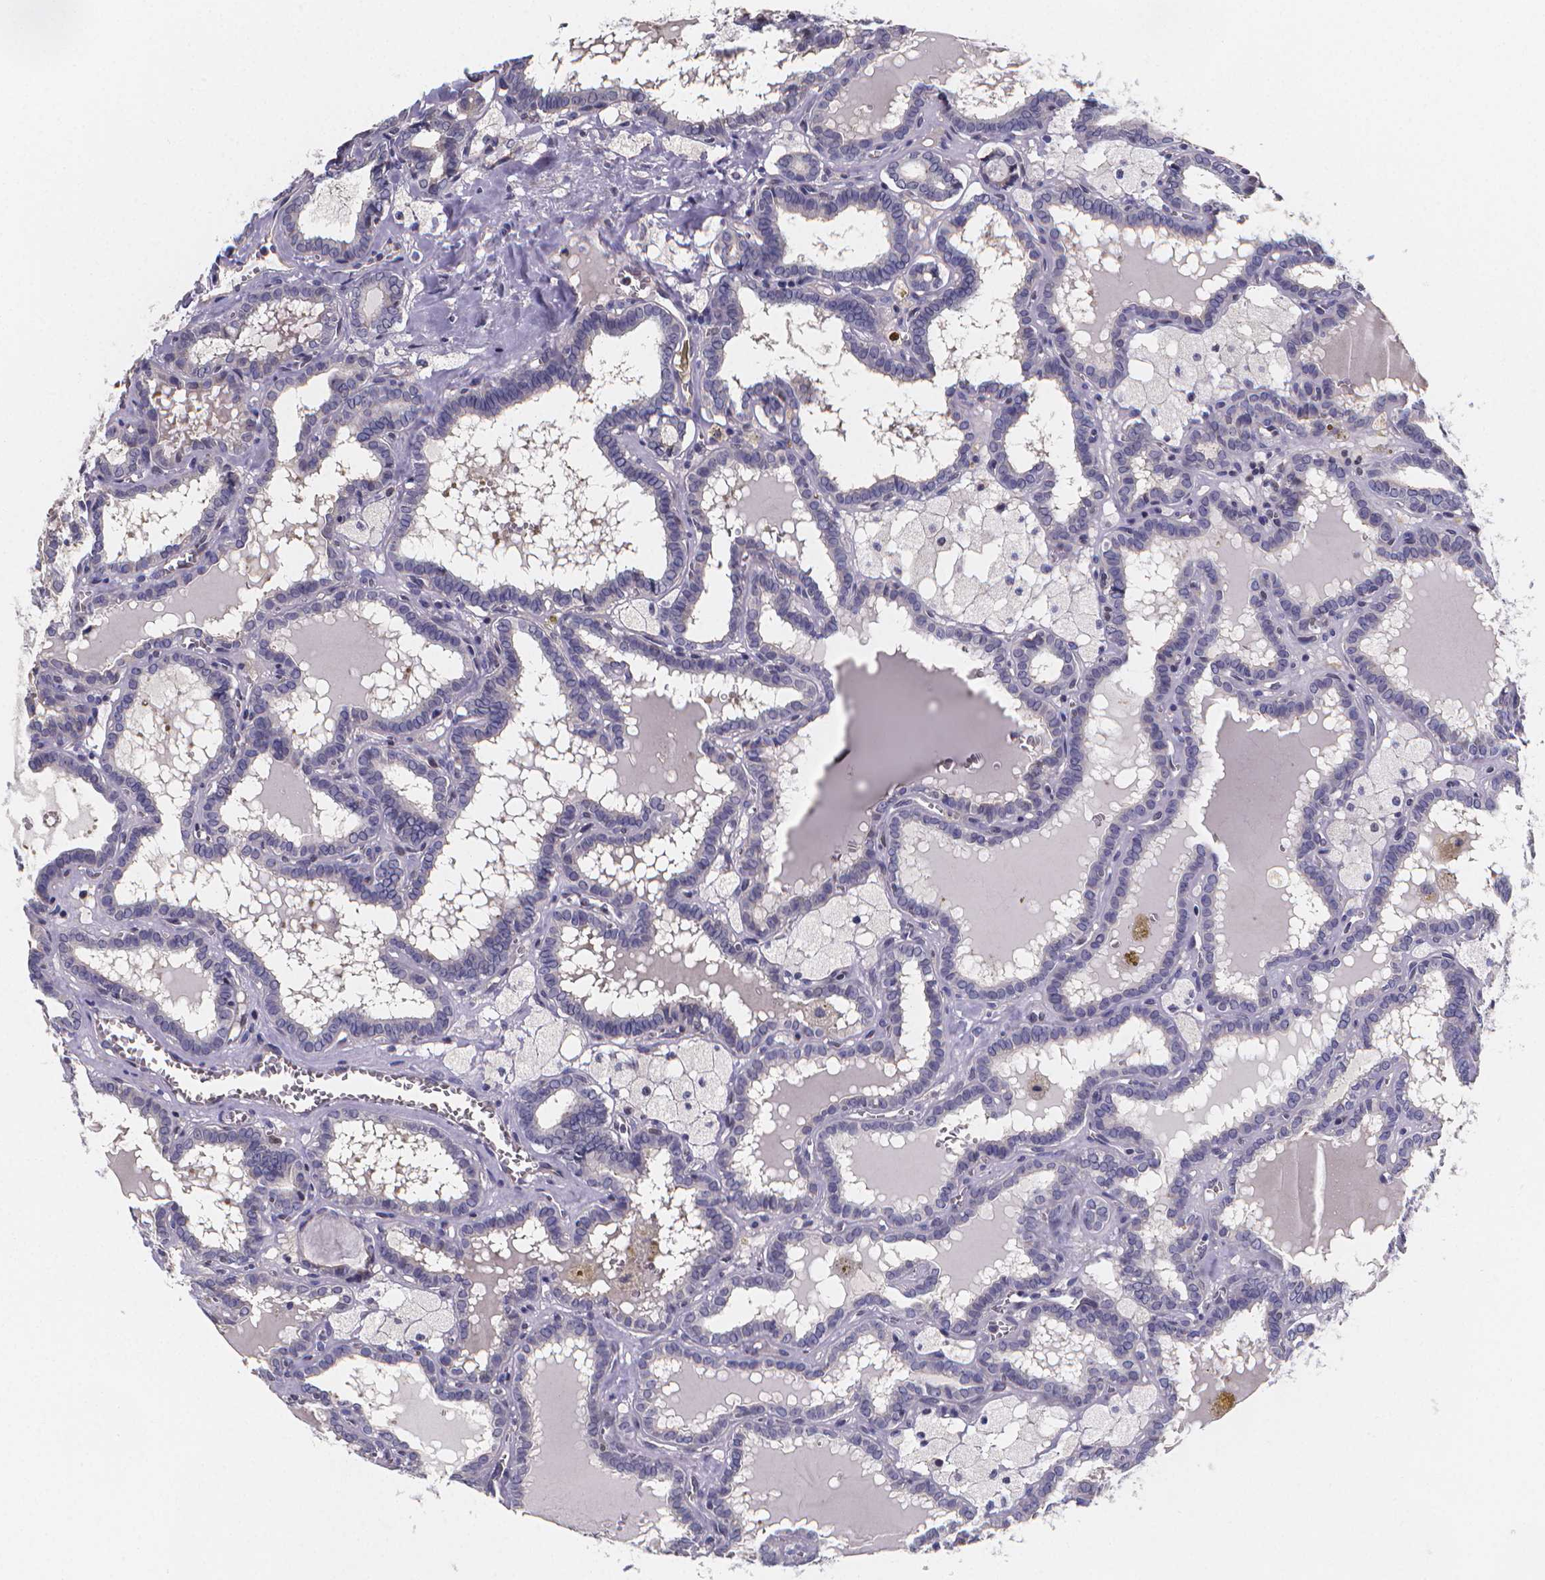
{"staining": {"intensity": "negative", "quantity": "none", "location": "none"}, "tissue": "thyroid cancer", "cell_type": "Tumor cells", "image_type": "cancer", "snomed": [{"axis": "morphology", "description": "Papillary adenocarcinoma, NOS"}, {"axis": "topography", "description": "Thyroid gland"}], "caption": "High power microscopy photomicrograph of an IHC image of papillary adenocarcinoma (thyroid), revealing no significant staining in tumor cells.", "gene": "PAH", "patient": {"sex": "female", "age": 39}}